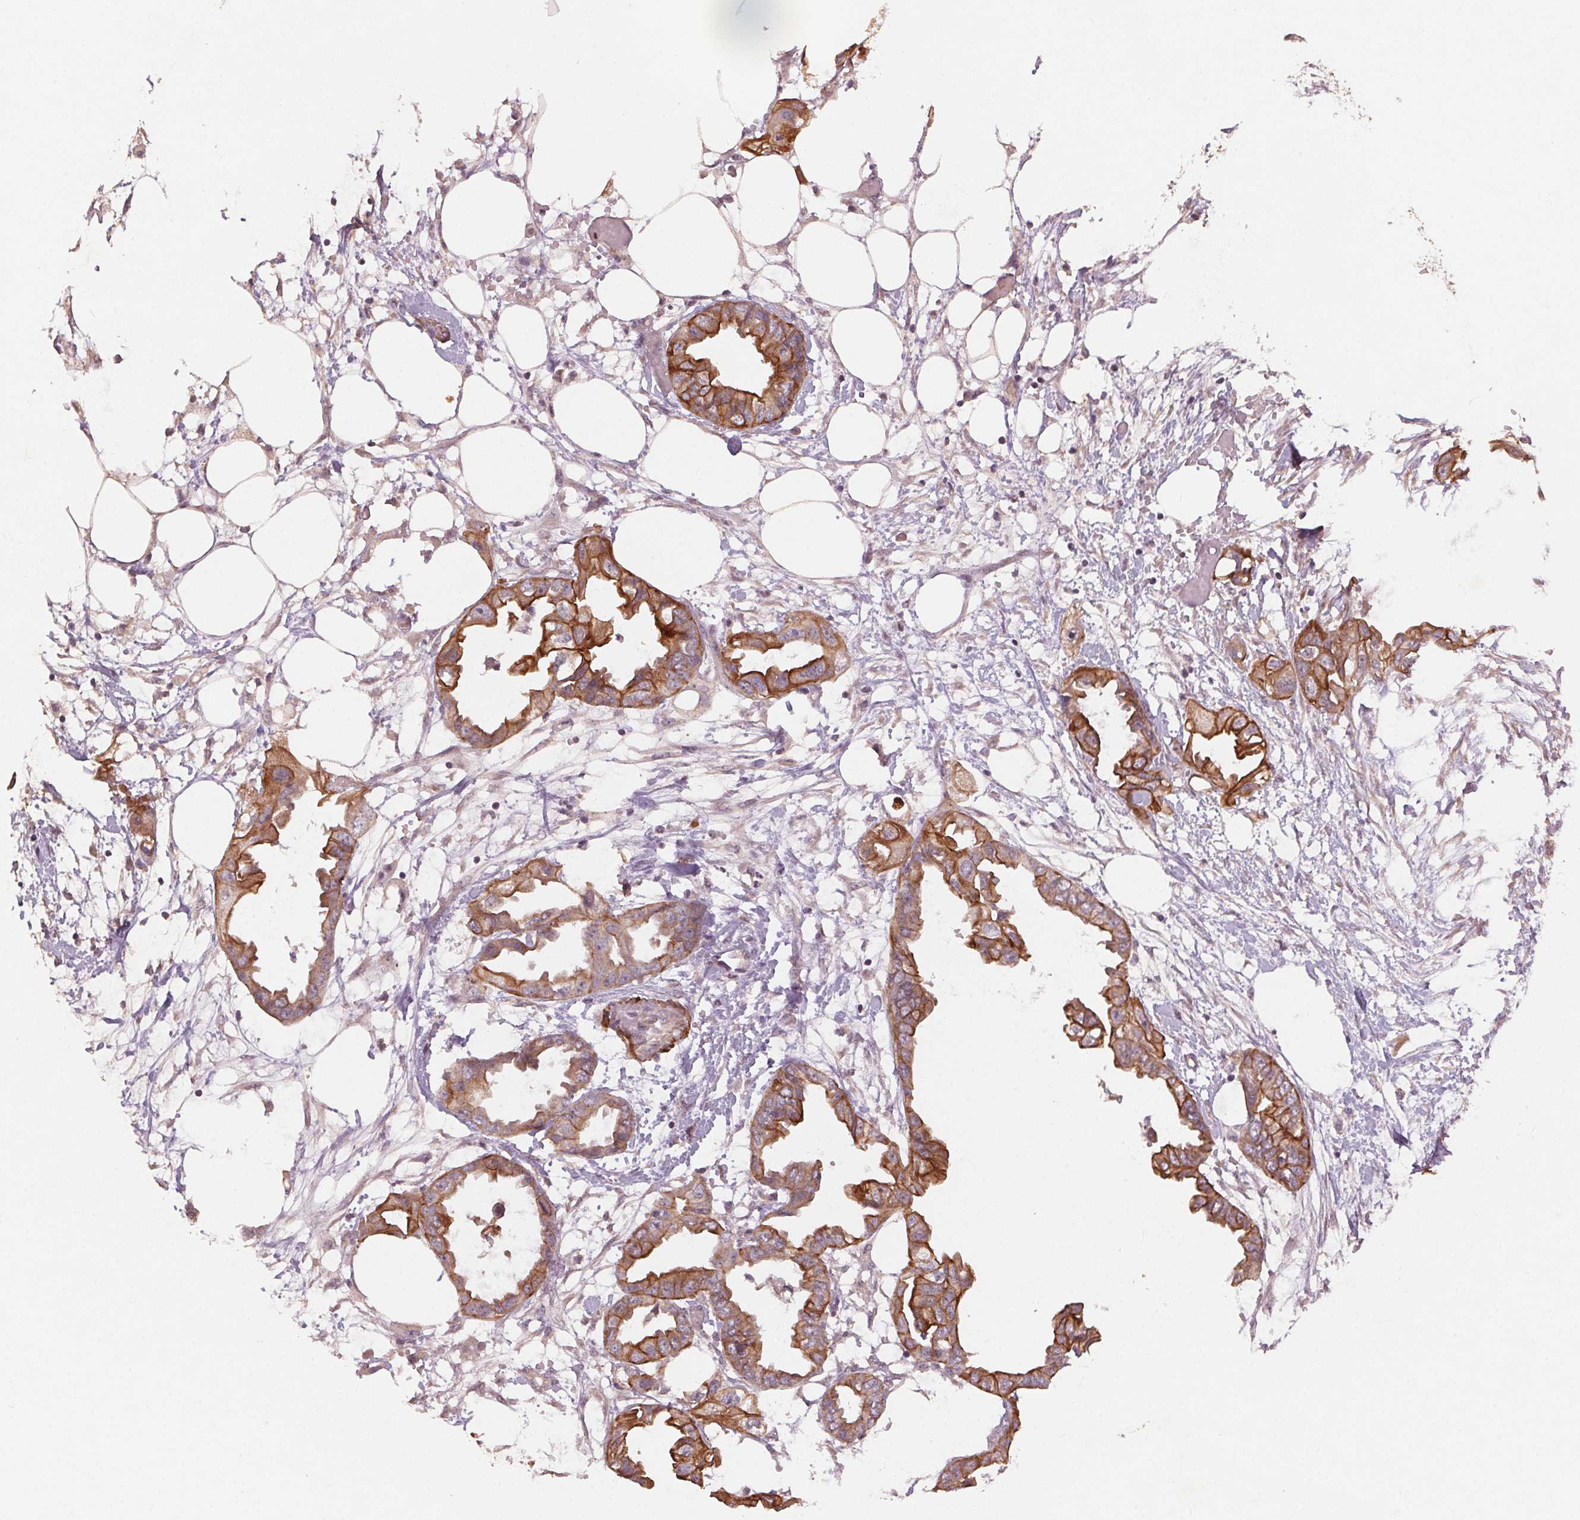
{"staining": {"intensity": "moderate", "quantity": ">75%", "location": "cytoplasmic/membranous"}, "tissue": "endometrial cancer", "cell_type": "Tumor cells", "image_type": "cancer", "snomed": [{"axis": "morphology", "description": "Adenocarcinoma, NOS"}, {"axis": "morphology", "description": "Adenocarcinoma, metastatic, NOS"}, {"axis": "topography", "description": "Adipose tissue"}, {"axis": "topography", "description": "Endometrium"}], "caption": "The micrograph shows a brown stain indicating the presence of a protein in the cytoplasmic/membranous of tumor cells in endometrial metastatic adenocarcinoma.", "gene": "SMLR1", "patient": {"sex": "female", "age": 67}}